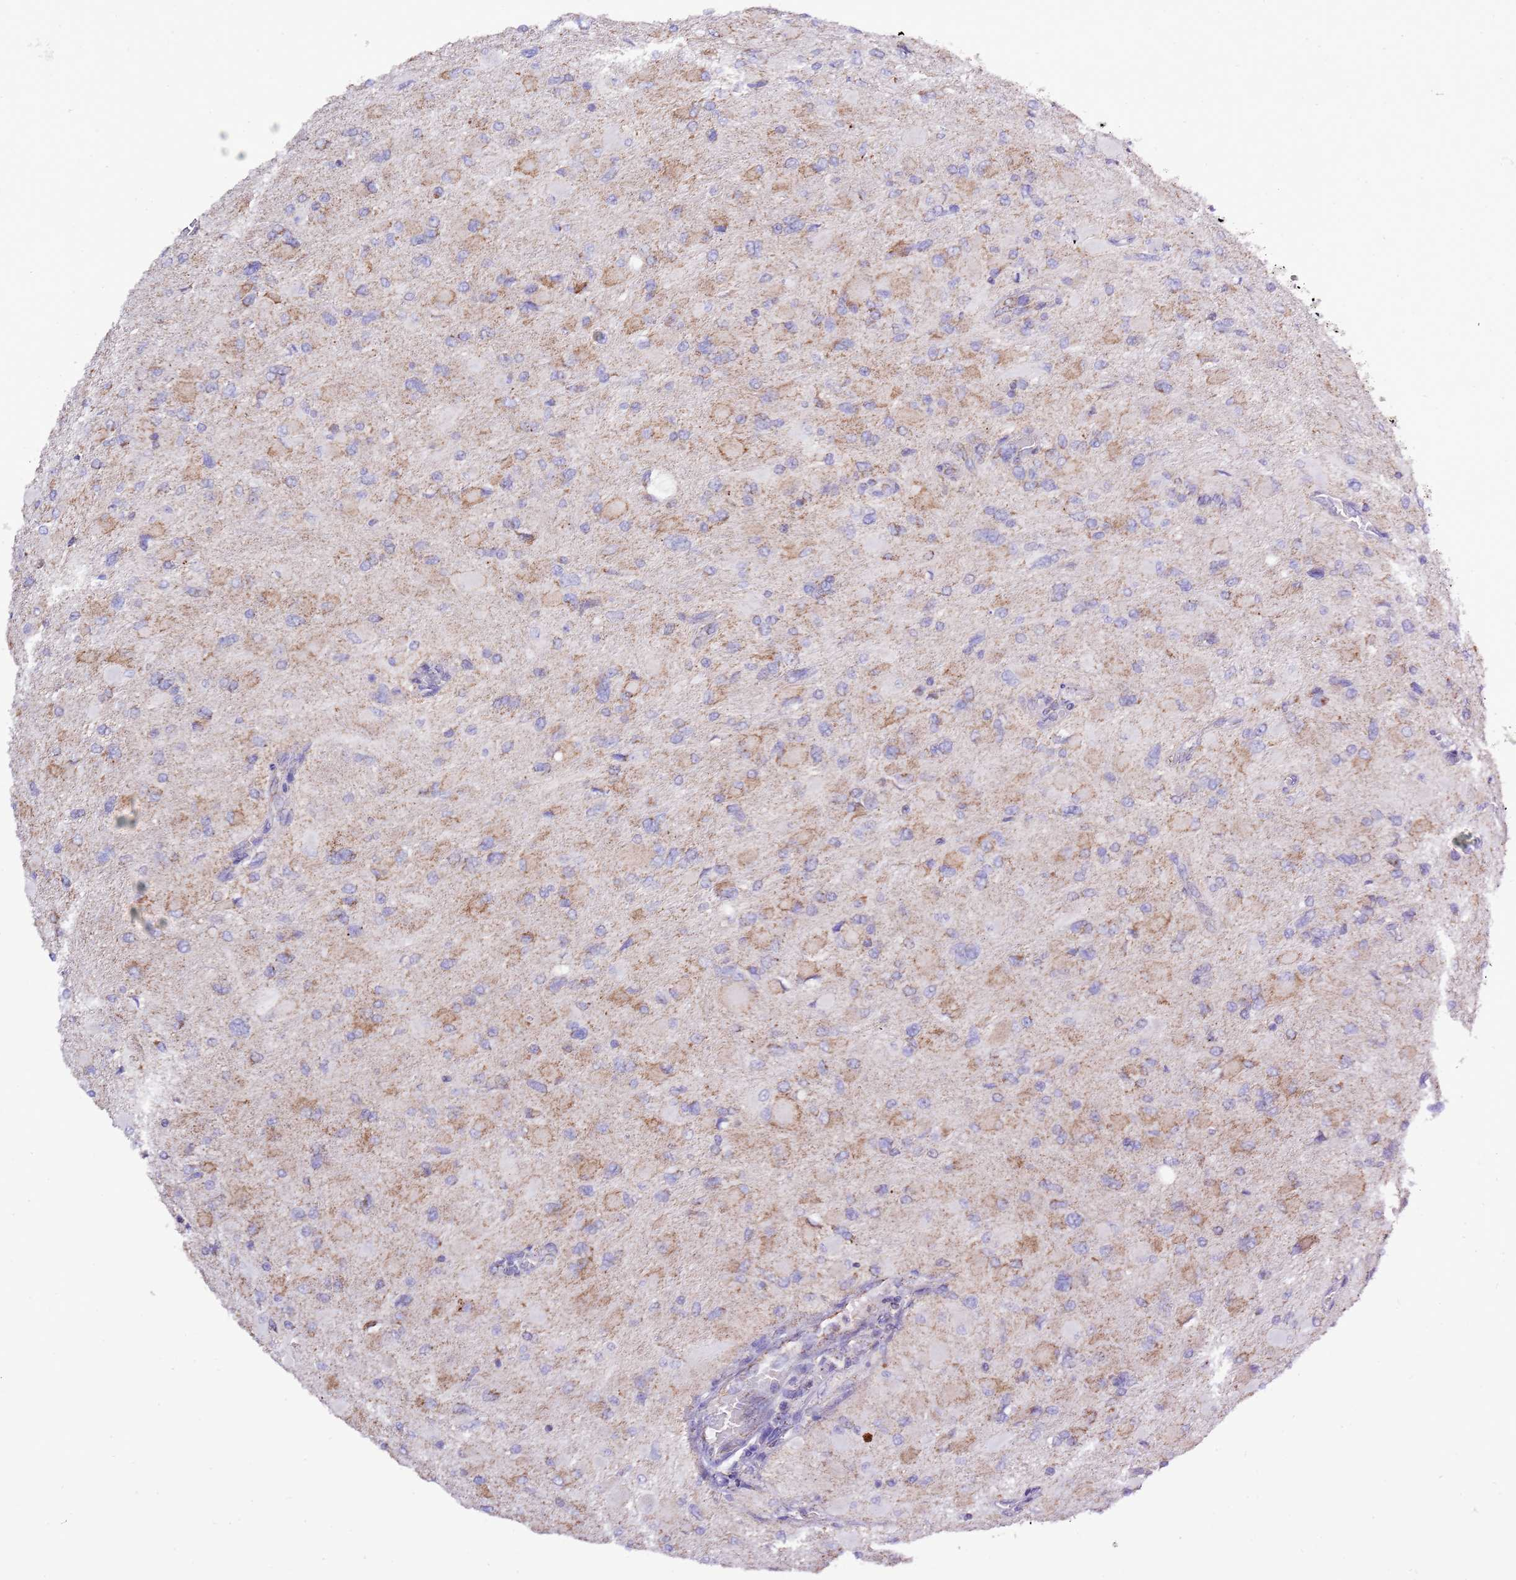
{"staining": {"intensity": "weak", "quantity": "<25%", "location": "cytoplasmic/membranous"}, "tissue": "glioma", "cell_type": "Tumor cells", "image_type": "cancer", "snomed": [{"axis": "morphology", "description": "Glioma, malignant, High grade"}, {"axis": "topography", "description": "Cerebral cortex"}], "caption": "IHC of human glioma shows no positivity in tumor cells.", "gene": "TEKTIP1", "patient": {"sex": "female", "age": 36}}